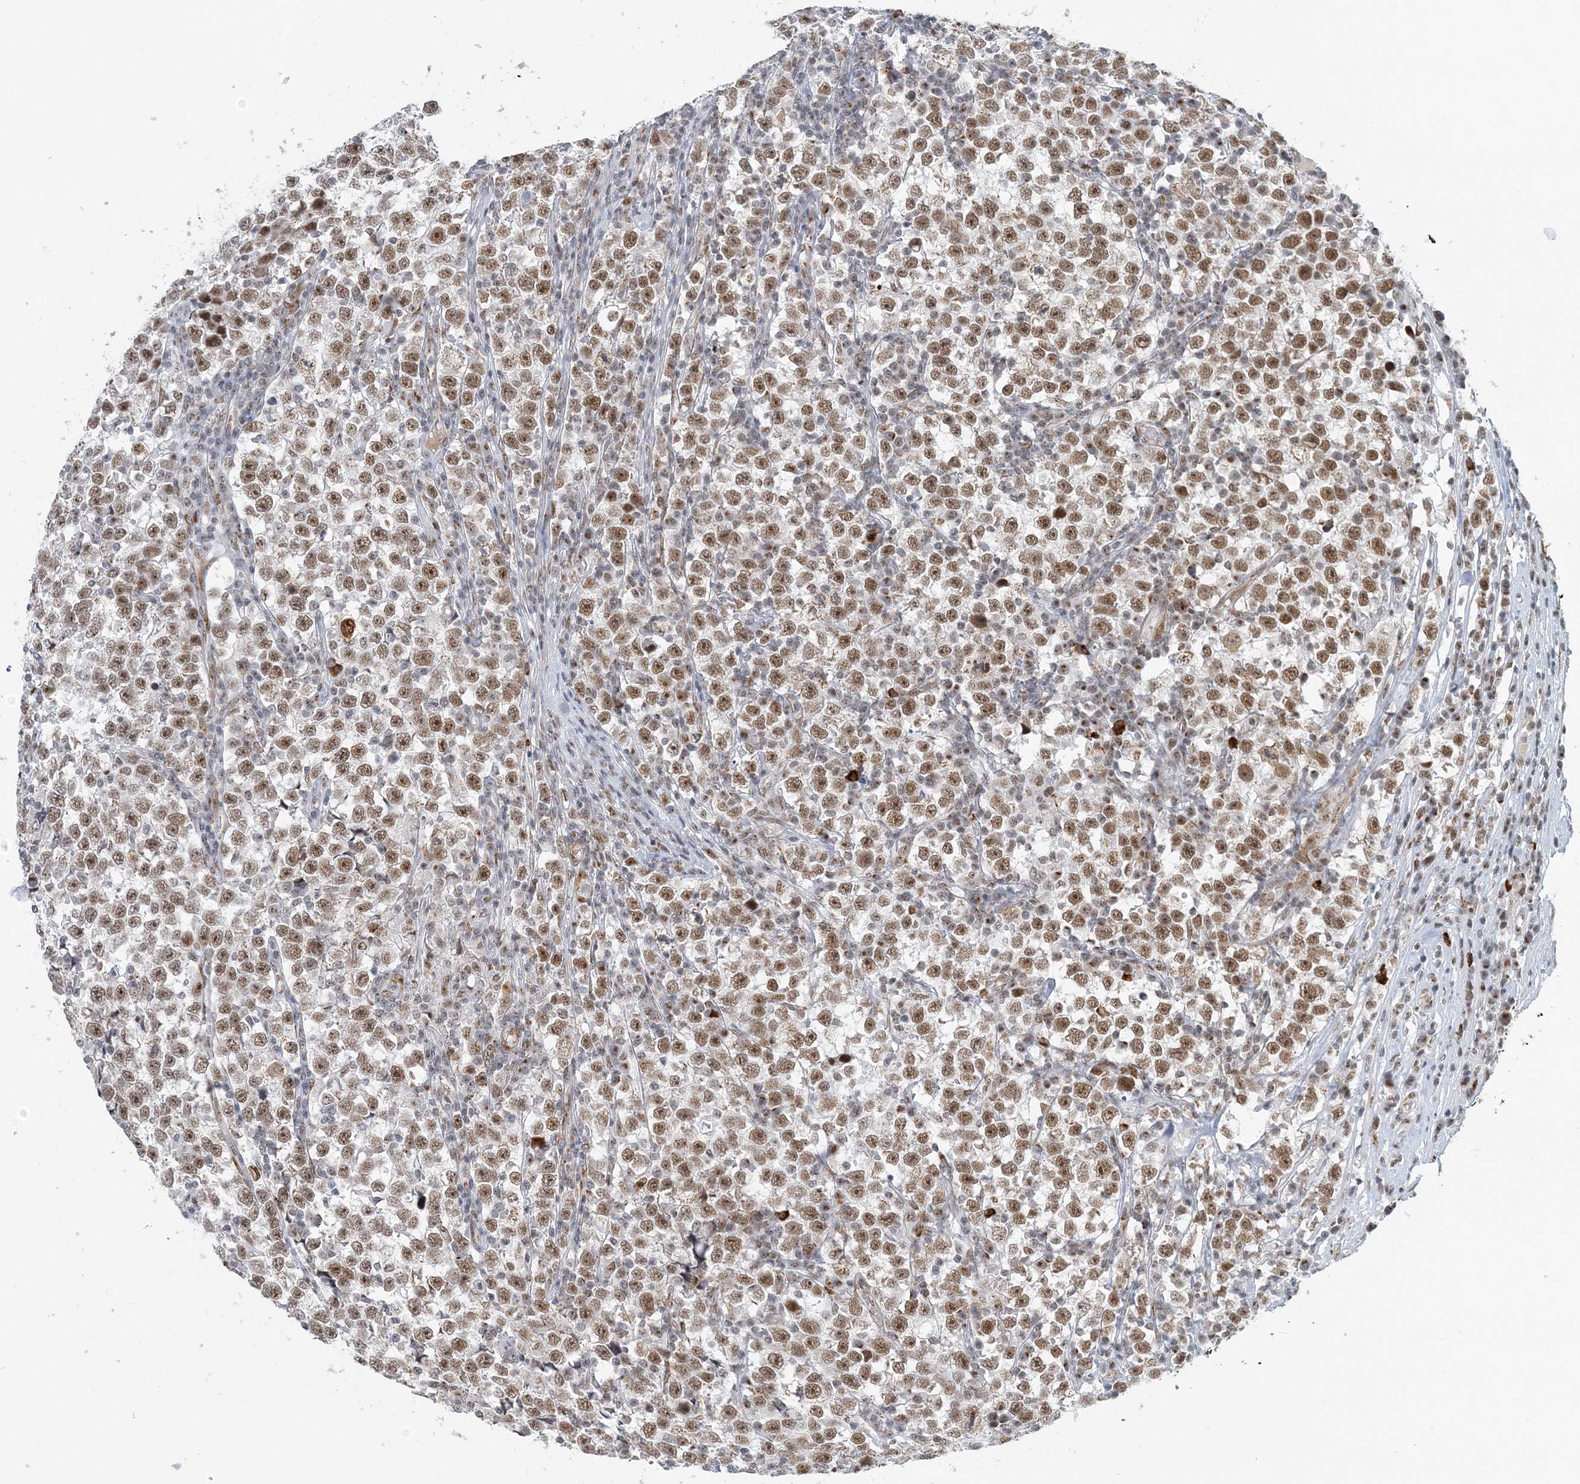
{"staining": {"intensity": "moderate", "quantity": ">75%", "location": "nuclear"}, "tissue": "testis cancer", "cell_type": "Tumor cells", "image_type": "cancer", "snomed": [{"axis": "morphology", "description": "Normal tissue, NOS"}, {"axis": "morphology", "description": "Seminoma, NOS"}, {"axis": "topography", "description": "Testis"}], "caption": "Moderate nuclear positivity is appreciated in approximately >75% of tumor cells in testis cancer (seminoma). Using DAB (3,3'-diaminobenzidine) (brown) and hematoxylin (blue) stains, captured at high magnification using brightfield microscopy.", "gene": "PLRG1", "patient": {"sex": "male", "age": 43}}